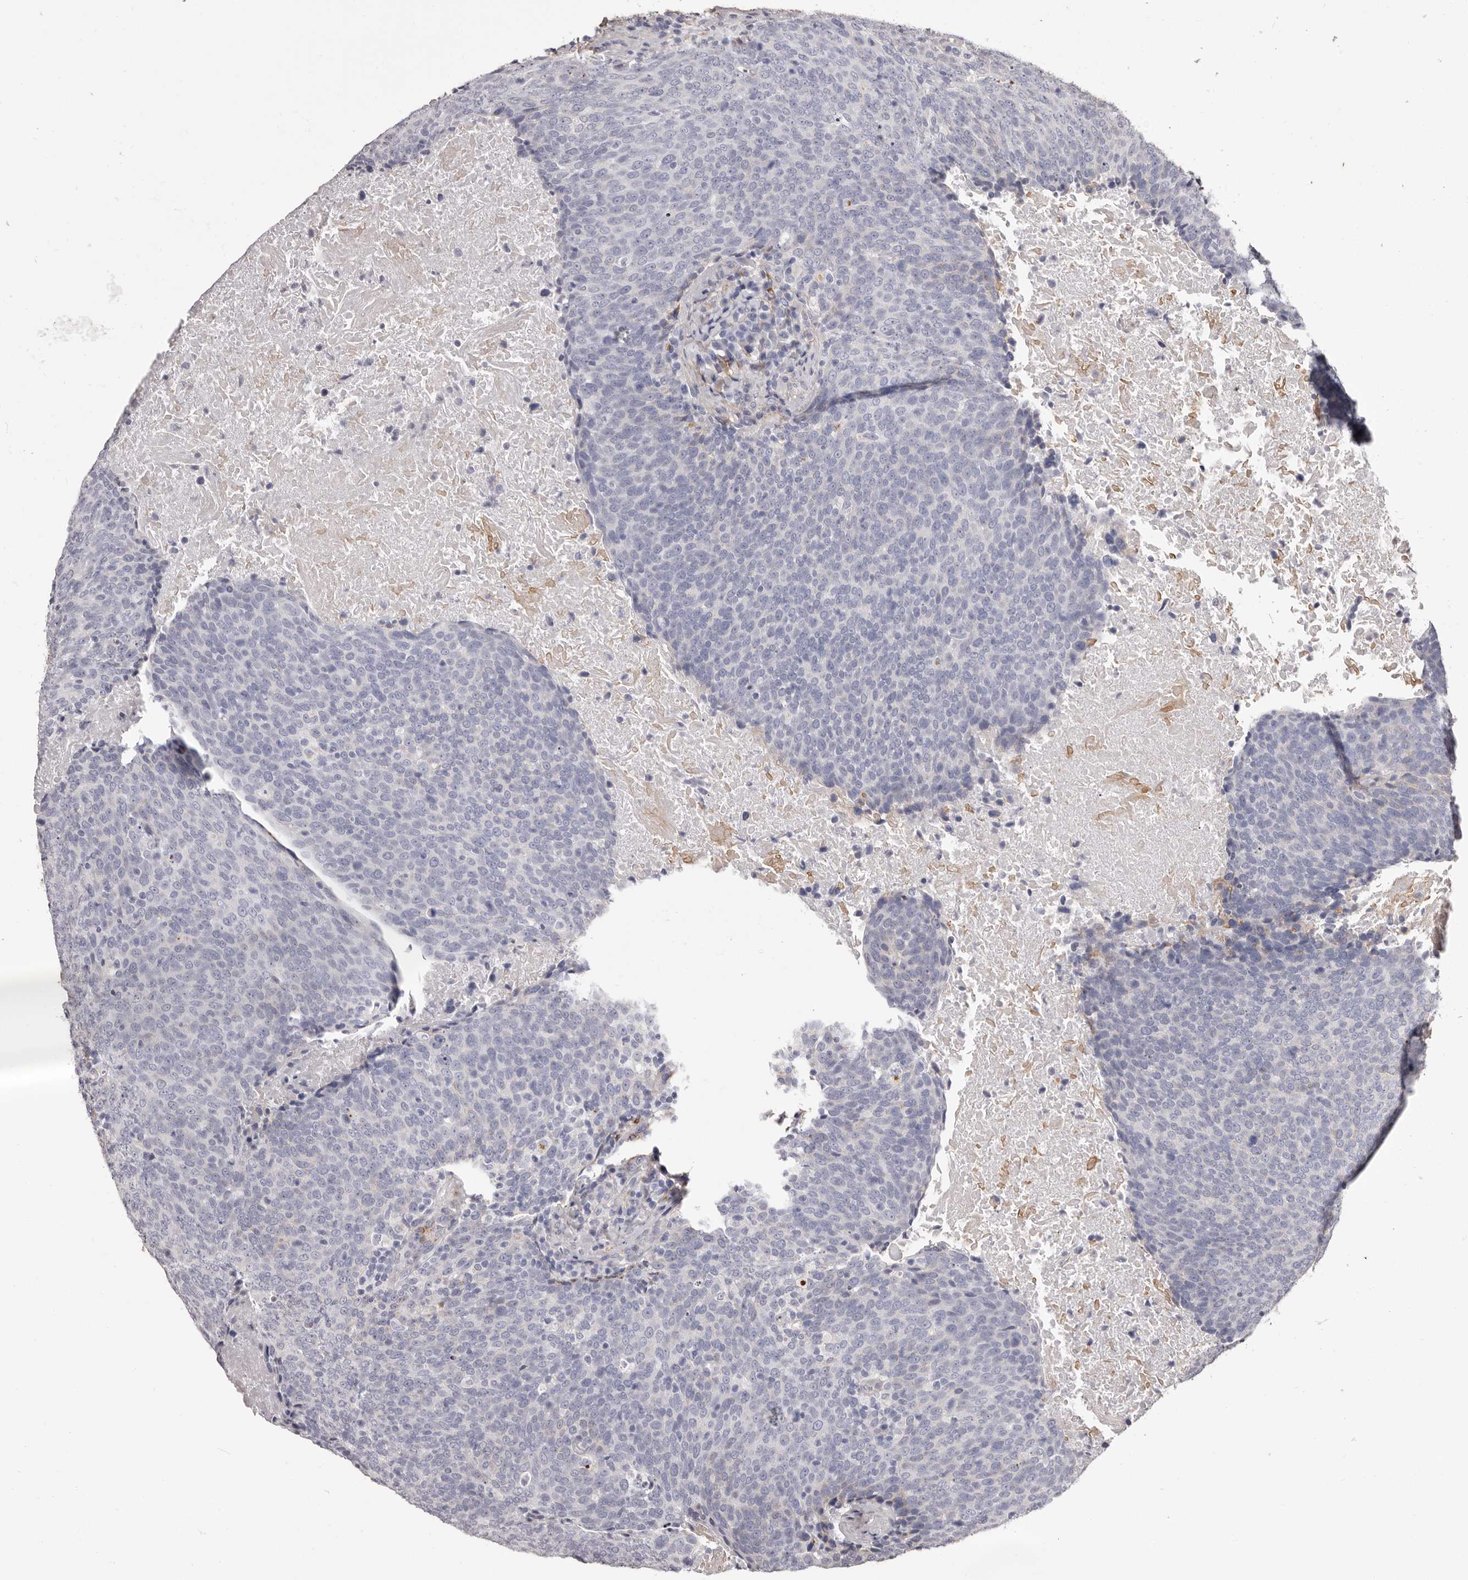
{"staining": {"intensity": "negative", "quantity": "none", "location": "none"}, "tissue": "head and neck cancer", "cell_type": "Tumor cells", "image_type": "cancer", "snomed": [{"axis": "morphology", "description": "Squamous cell carcinoma, NOS"}, {"axis": "morphology", "description": "Squamous cell carcinoma, metastatic, NOS"}, {"axis": "topography", "description": "Lymph node"}, {"axis": "topography", "description": "Head-Neck"}], "caption": "There is no significant expression in tumor cells of head and neck squamous cell carcinoma.", "gene": "COL6A1", "patient": {"sex": "male", "age": 62}}